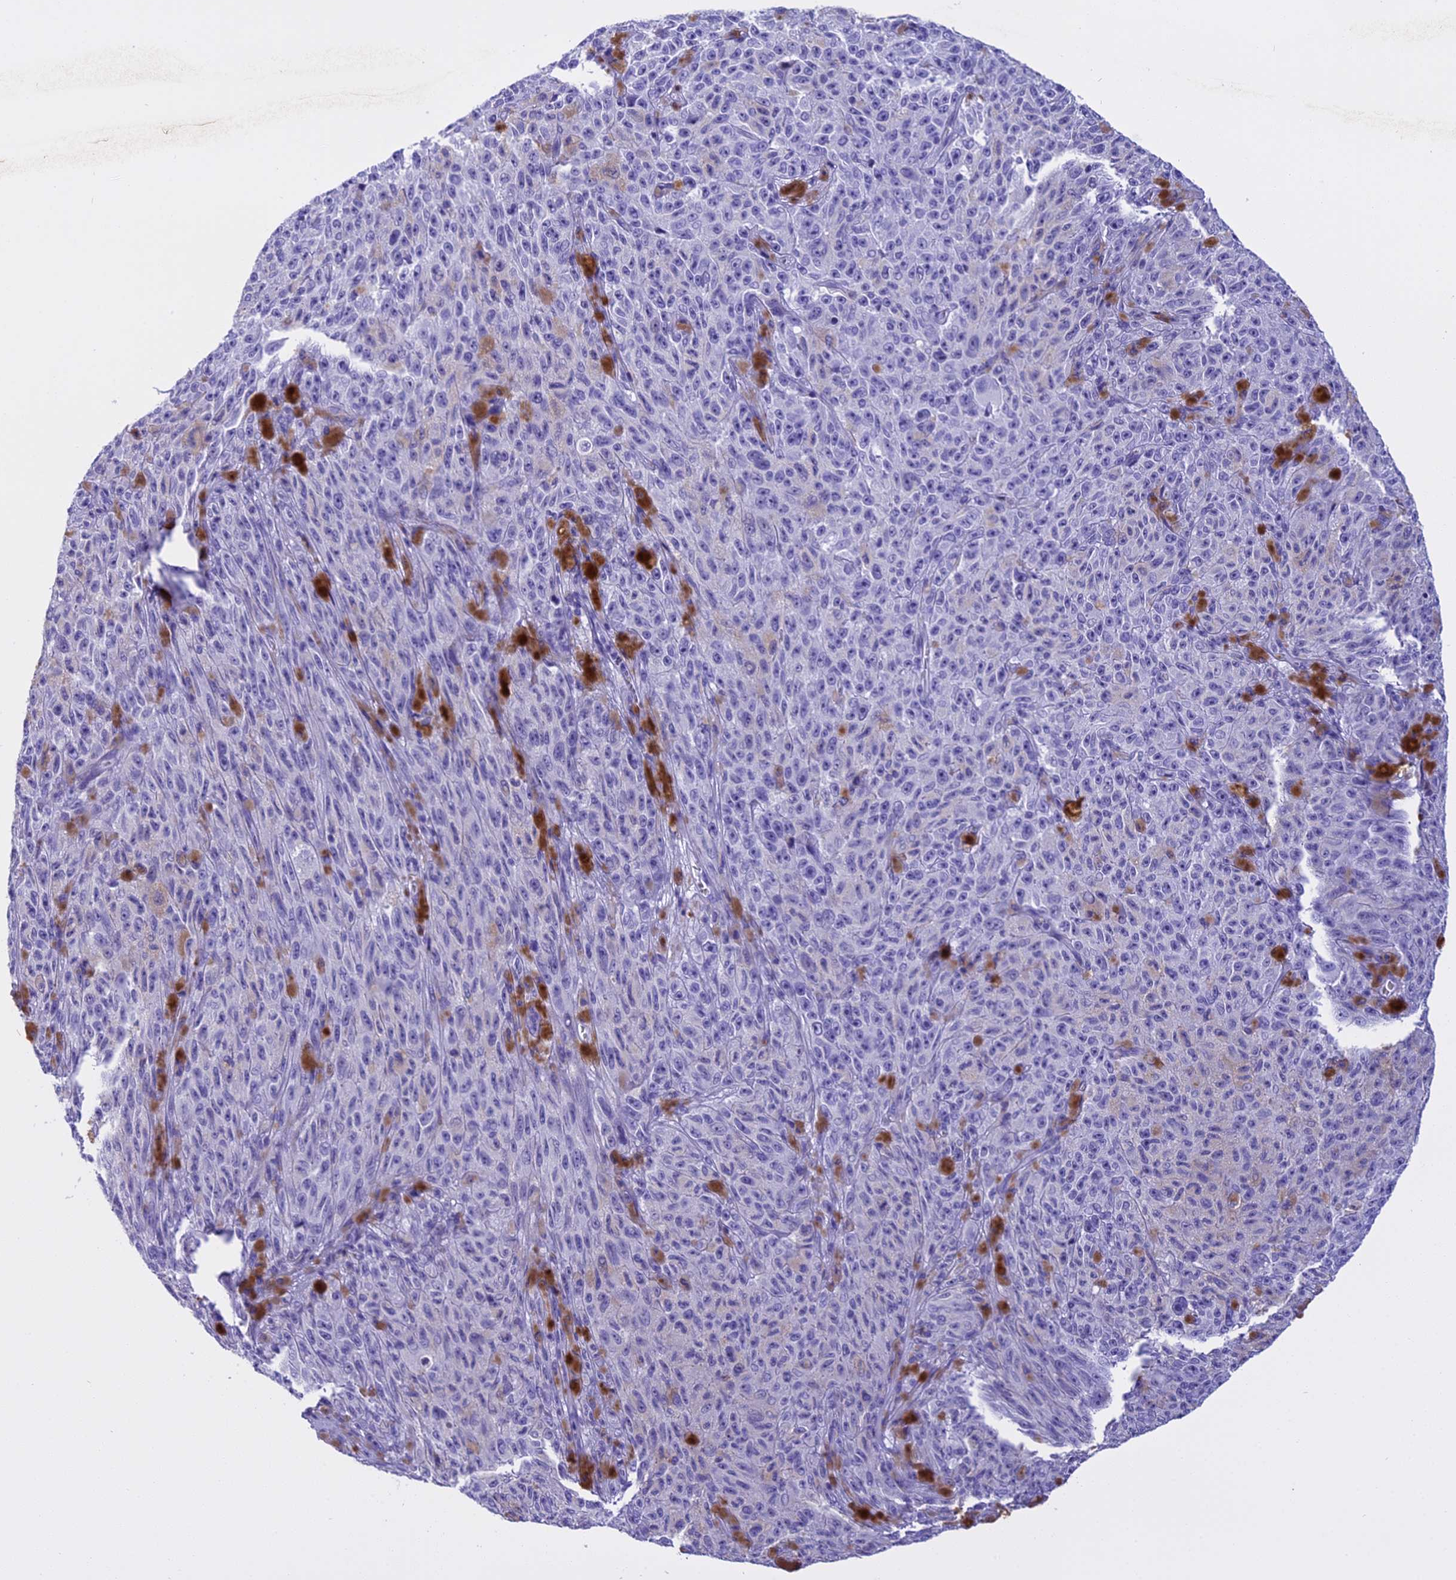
{"staining": {"intensity": "negative", "quantity": "none", "location": "none"}, "tissue": "melanoma", "cell_type": "Tumor cells", "image_type": "cancer", "snomed": [{"axis": "morphology", "description": "Malignant melanoma, NOS"}, {"axis": "topography", "description": "Skin"}], "caption": "Malignant melanoma was stained to show a protein in brown. There is no significant staining in tumor cells.", "gene": "KCTD14", "patient": {"sex": "female", "age": 82}}